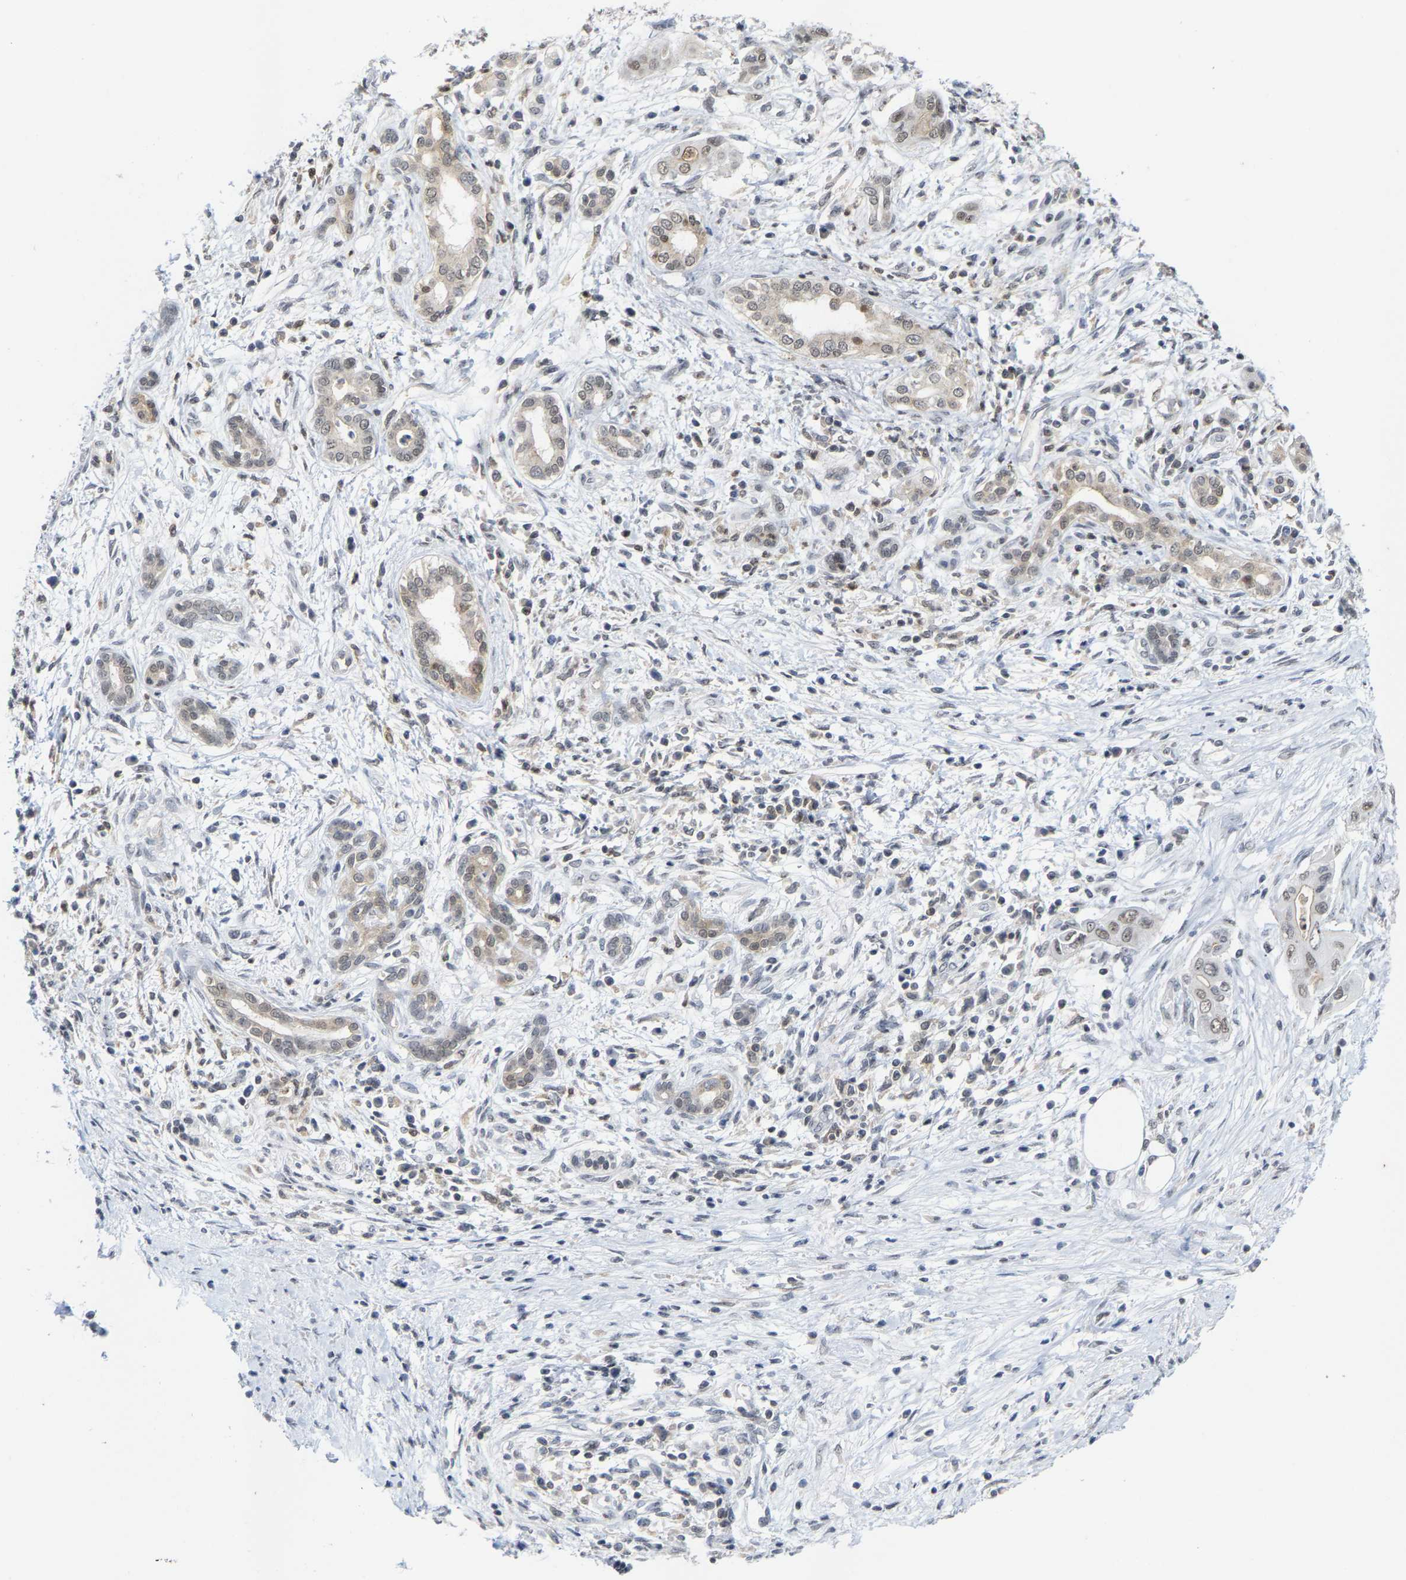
{"staining": {"intensity": "weak", "quantity": "<25%", "location": "cytoplasmic/membranous,nuclear"}, "tissue": "pancreatic cancer", "cell_type": "Tumor cells", "image_type": "cancer", "snomed": [{"axis": "morphology", "description": "Adenocarcinoma, NOS"}, {"axis": "topography", "description": "Pancreas"}], "caption": "An image of human adenocarcinoma (pancreatic) is negative for staining in tumor cells.", "gene": "FGD3", "patient": {"sex": "male", "age": 58}}